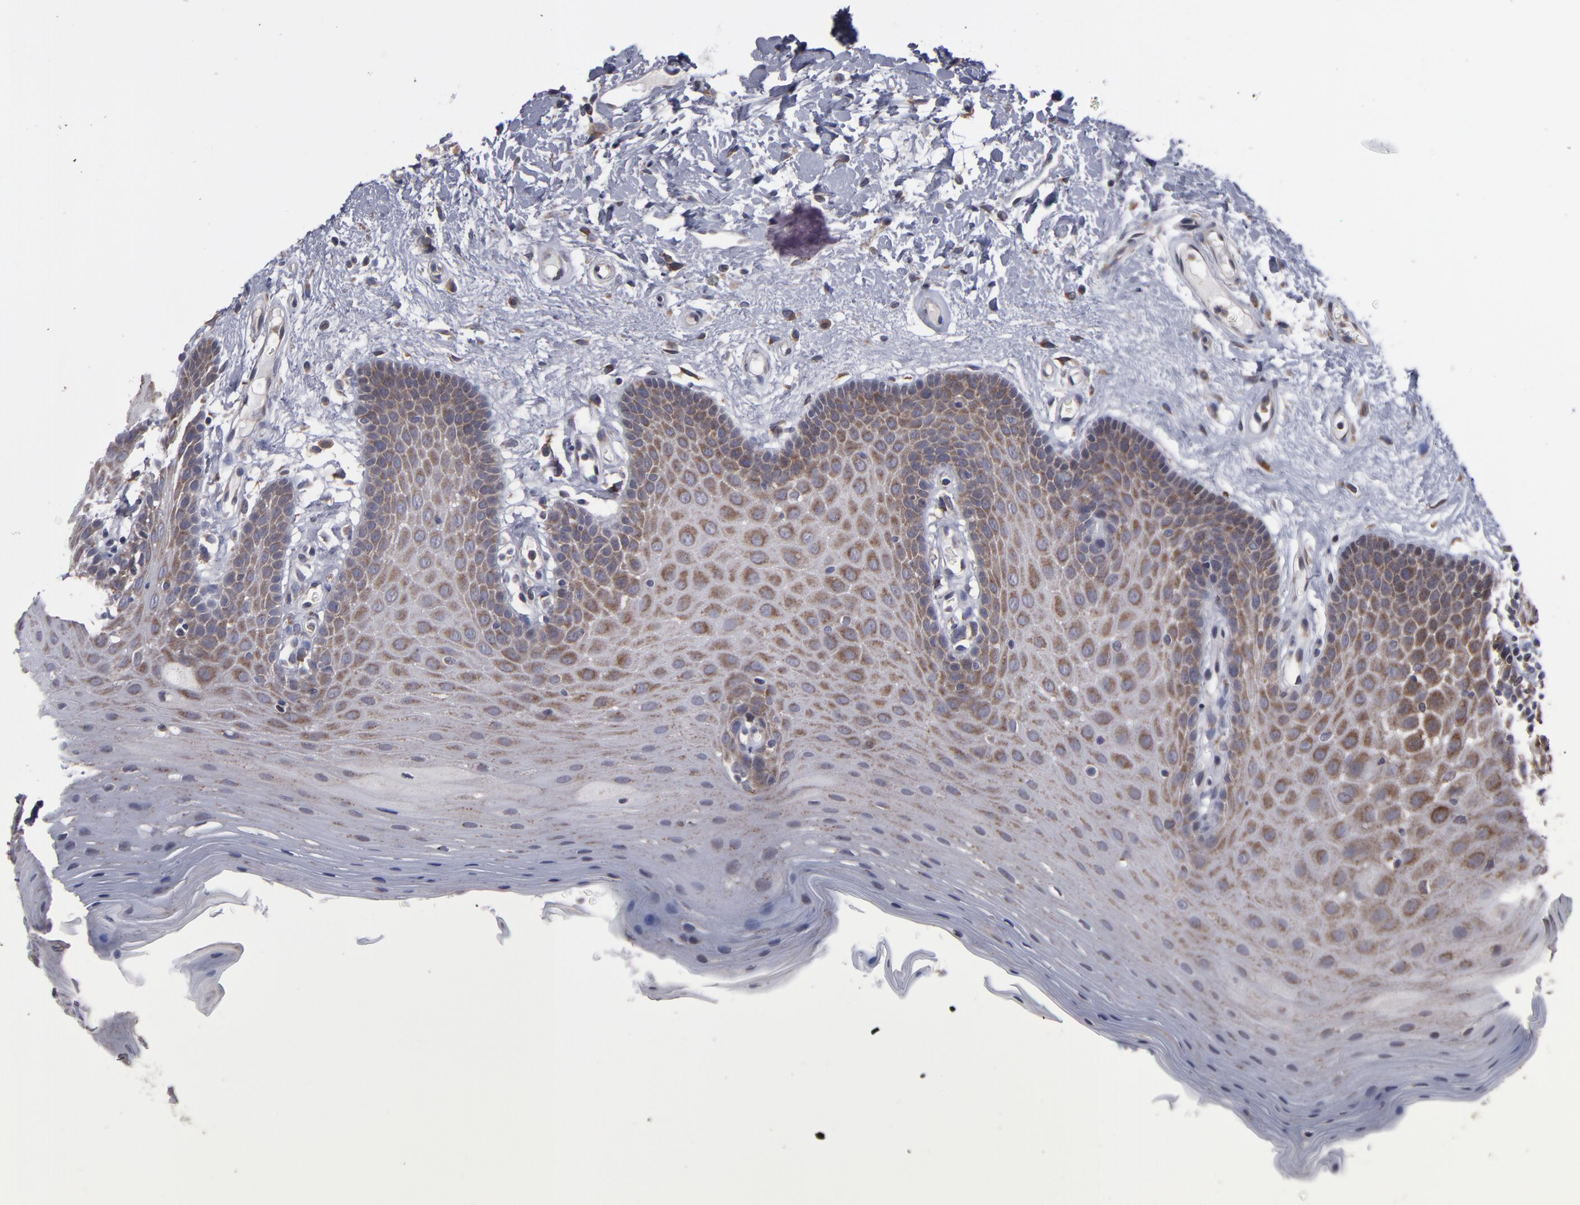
{"staining": {"intensity": "weak", "quantity": "25%-75%", "location": "cytoplasmic/membranous"}, "tissue": "oral mucosa", "cell_type": "Squamous epithelial cells", "image_type": "normal", "snomed": [{"axis": "morphology", "description": "Normal tissue, NOS"}, {"axis": "morphology", "description": "Squamous cell carcinoma, NOS"}, {"axis": "topography", "description": "Skeletal muscle"}, {"axis": "topography", "description": "Oral tissue"}, {"axis": "topography", "description": "Head-Neck"}], "caption": "Immunohistochemistry (DAB) staining of benign oral mucosa demonstrates weak cytoplasmic/membranous protein positivity in about 25%-75% of squamous epithelial cells.", "gene": "SND1", "patient": {"sex": "male", "age": 71}}